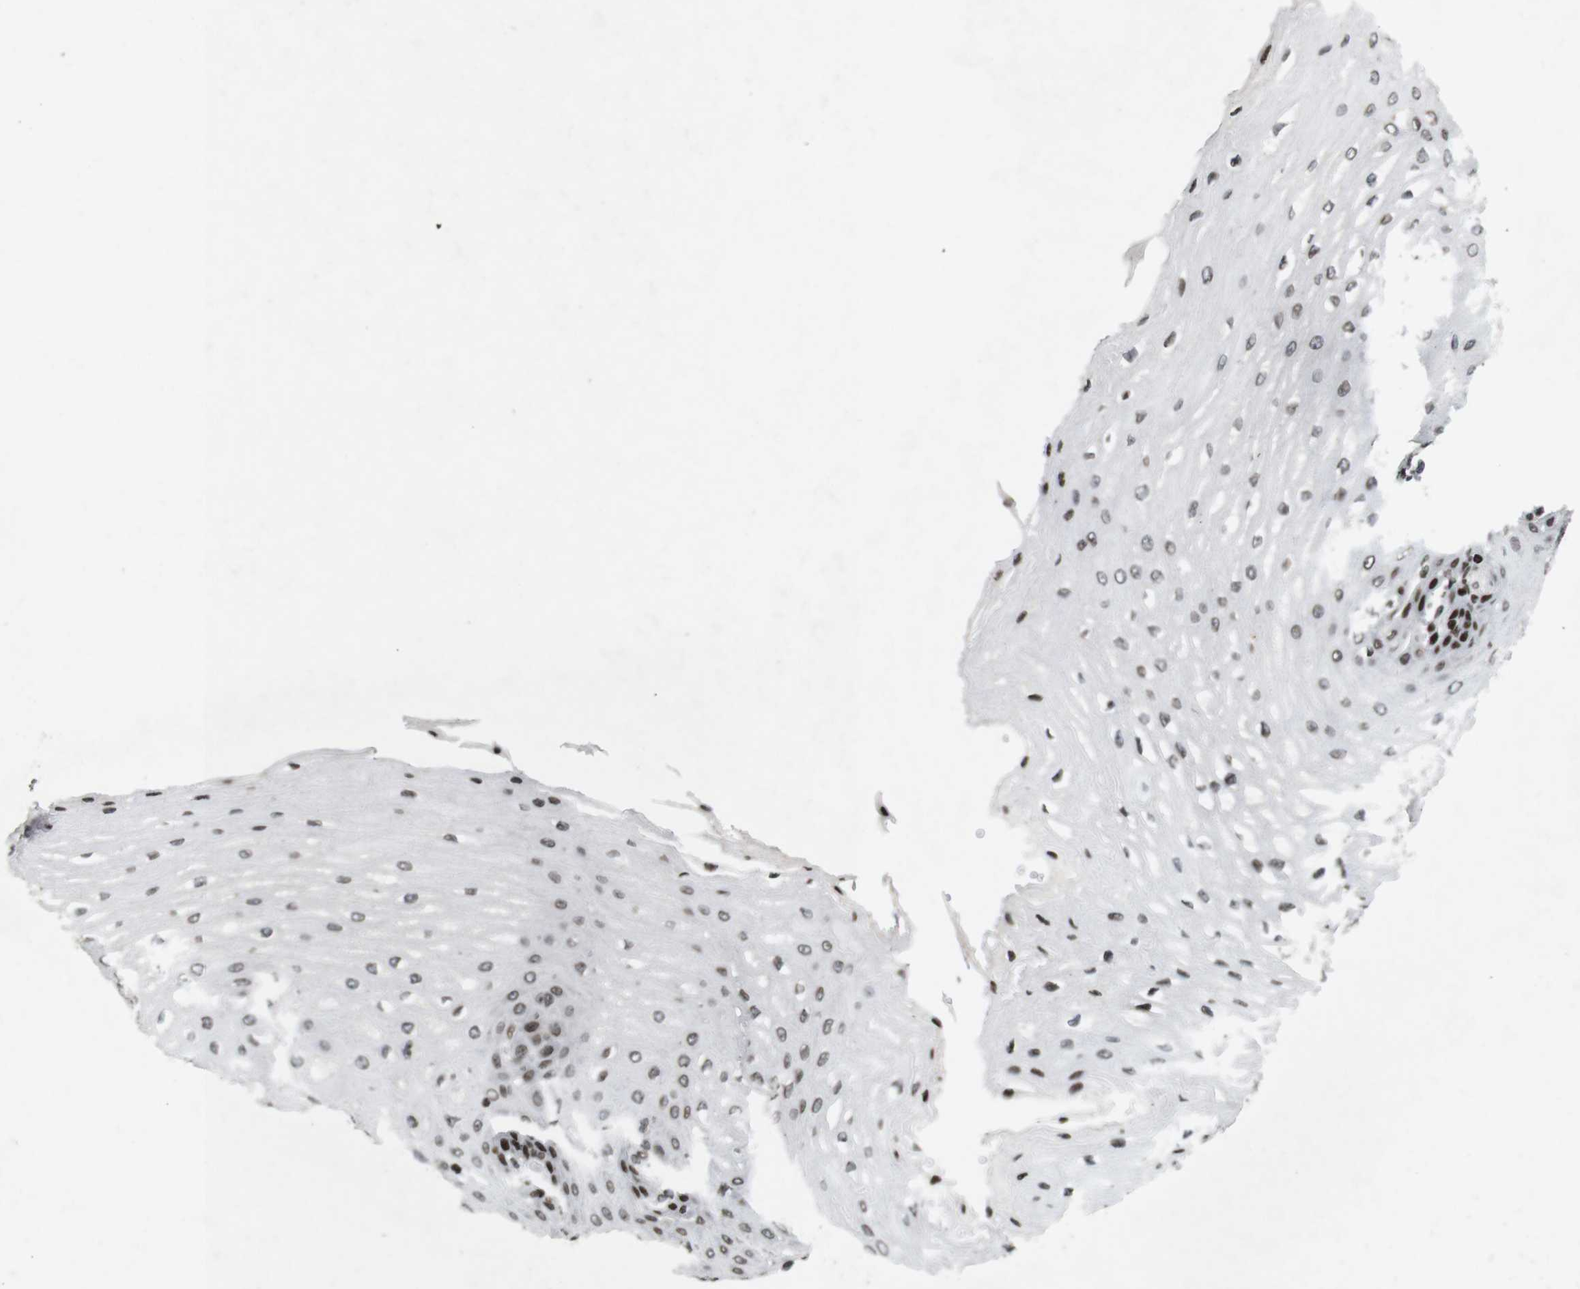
{"staining": {"intensity": "strong", "quantity": "25%-75%", "location": "nuclear"}, "tissue": "esophagus", "cell_type": "Squamous epithelial cells", "image_type": "normal", "snomed": [{"axis": "morphology", "description": "Normal tissue, NOS"}, {"axis": "topography", "description": "Esophagus"}], "caption": "High-power microscopy captured an IHC histopathology image of benign esophagus, revealing strong nuclear expression in approximately 25%-75% of squamous epithelial cells.", "gene": "MAGEH1", "patient": {"sex": "male", "age": 54}}